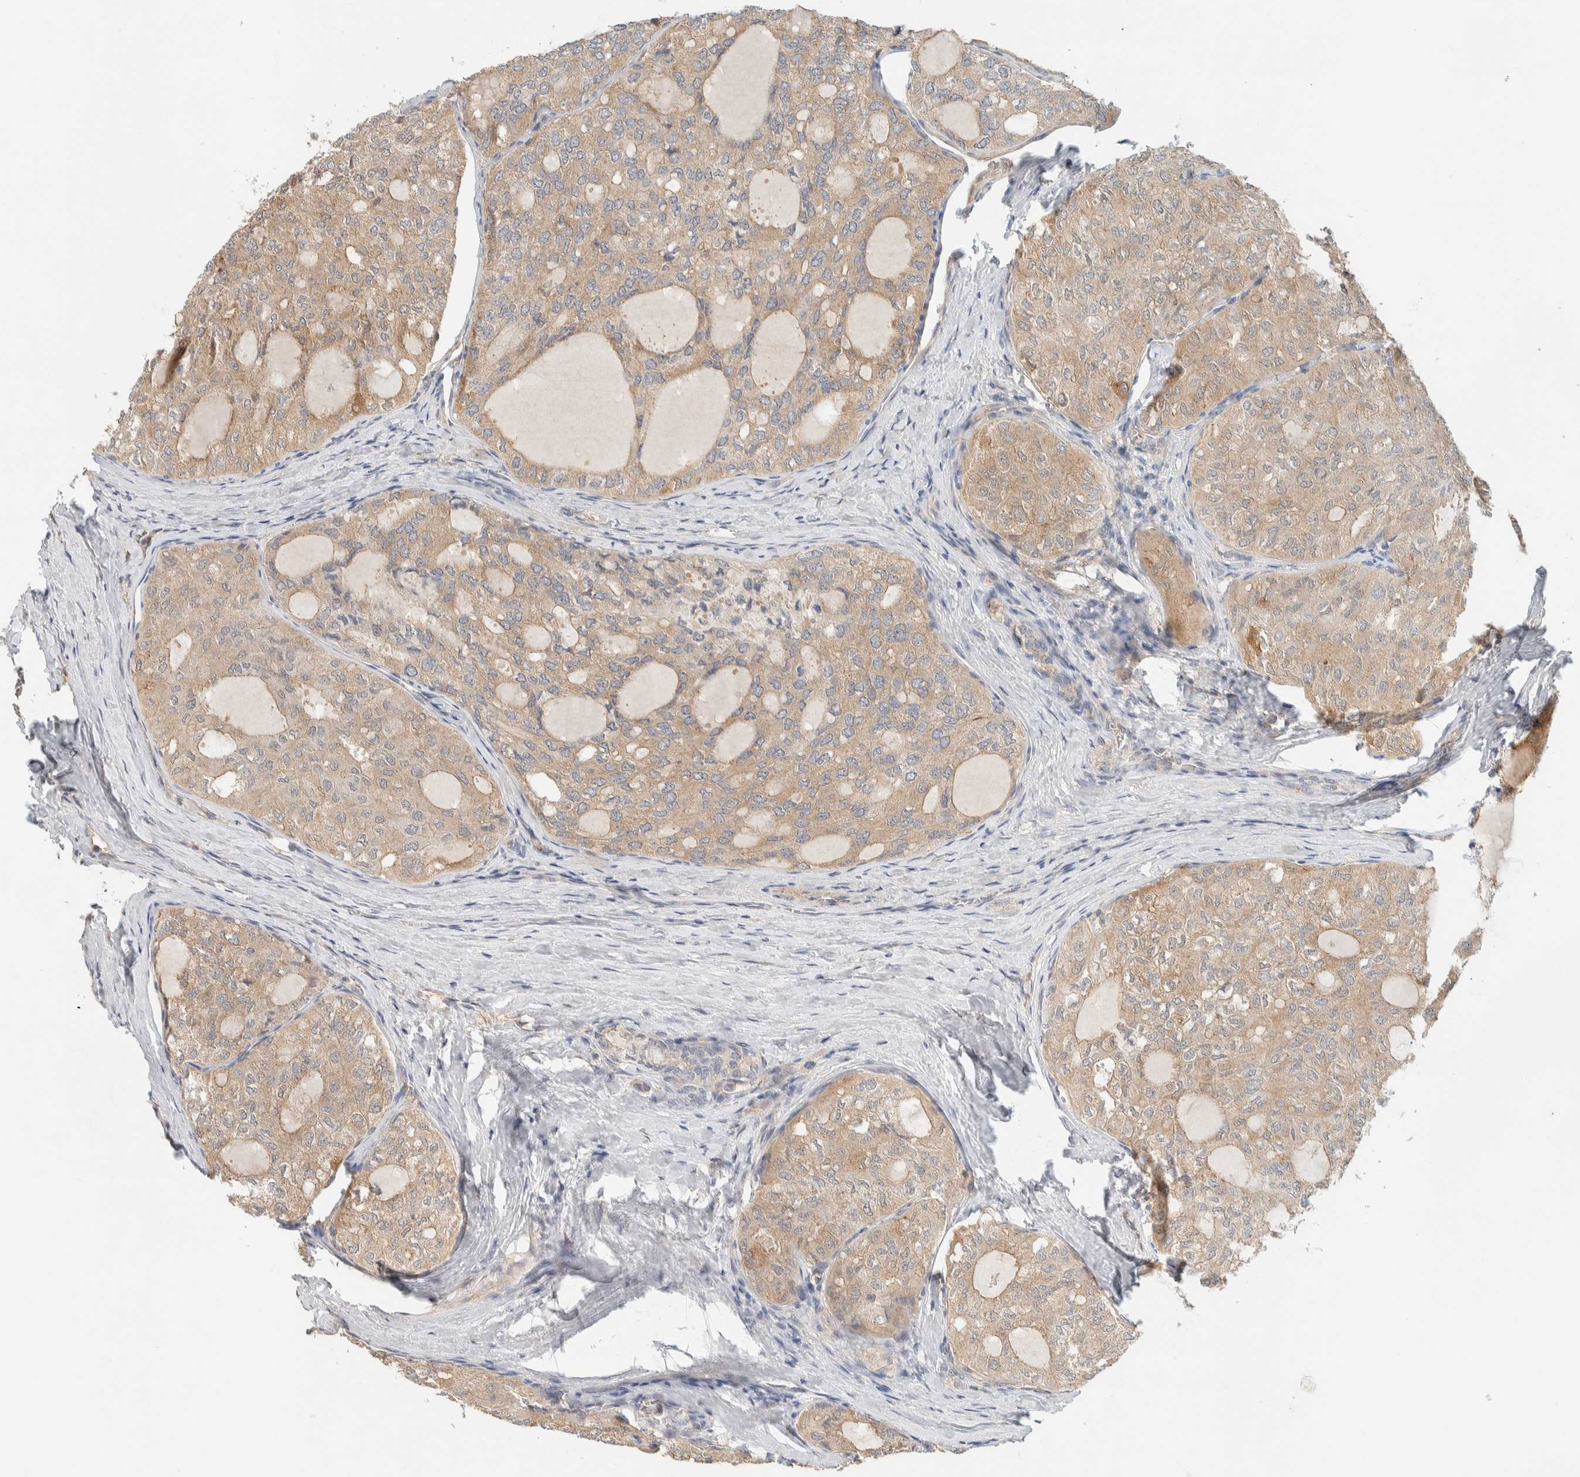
{"staining": {"intensity": "weak", "quantity": ">75%", "location": "cytoplasmic/membranous"}, "tissue": "thyroid cancer", "cell_type": "Tumor cells", "image_type": "cancer", "snomed": [{"axis": "morphology", "description": "Follicular adenoma carcinoma, NOS"}, {"axis": "topography", "description": "Thyroid gland"}], "caption": "Weak cytoplasmic/membranous positivity is seen in about >75% of tumor cells in thyroid cancer.", "gene": "RAB11FIP1", "patient": {"sex": "male", "age": 75}}